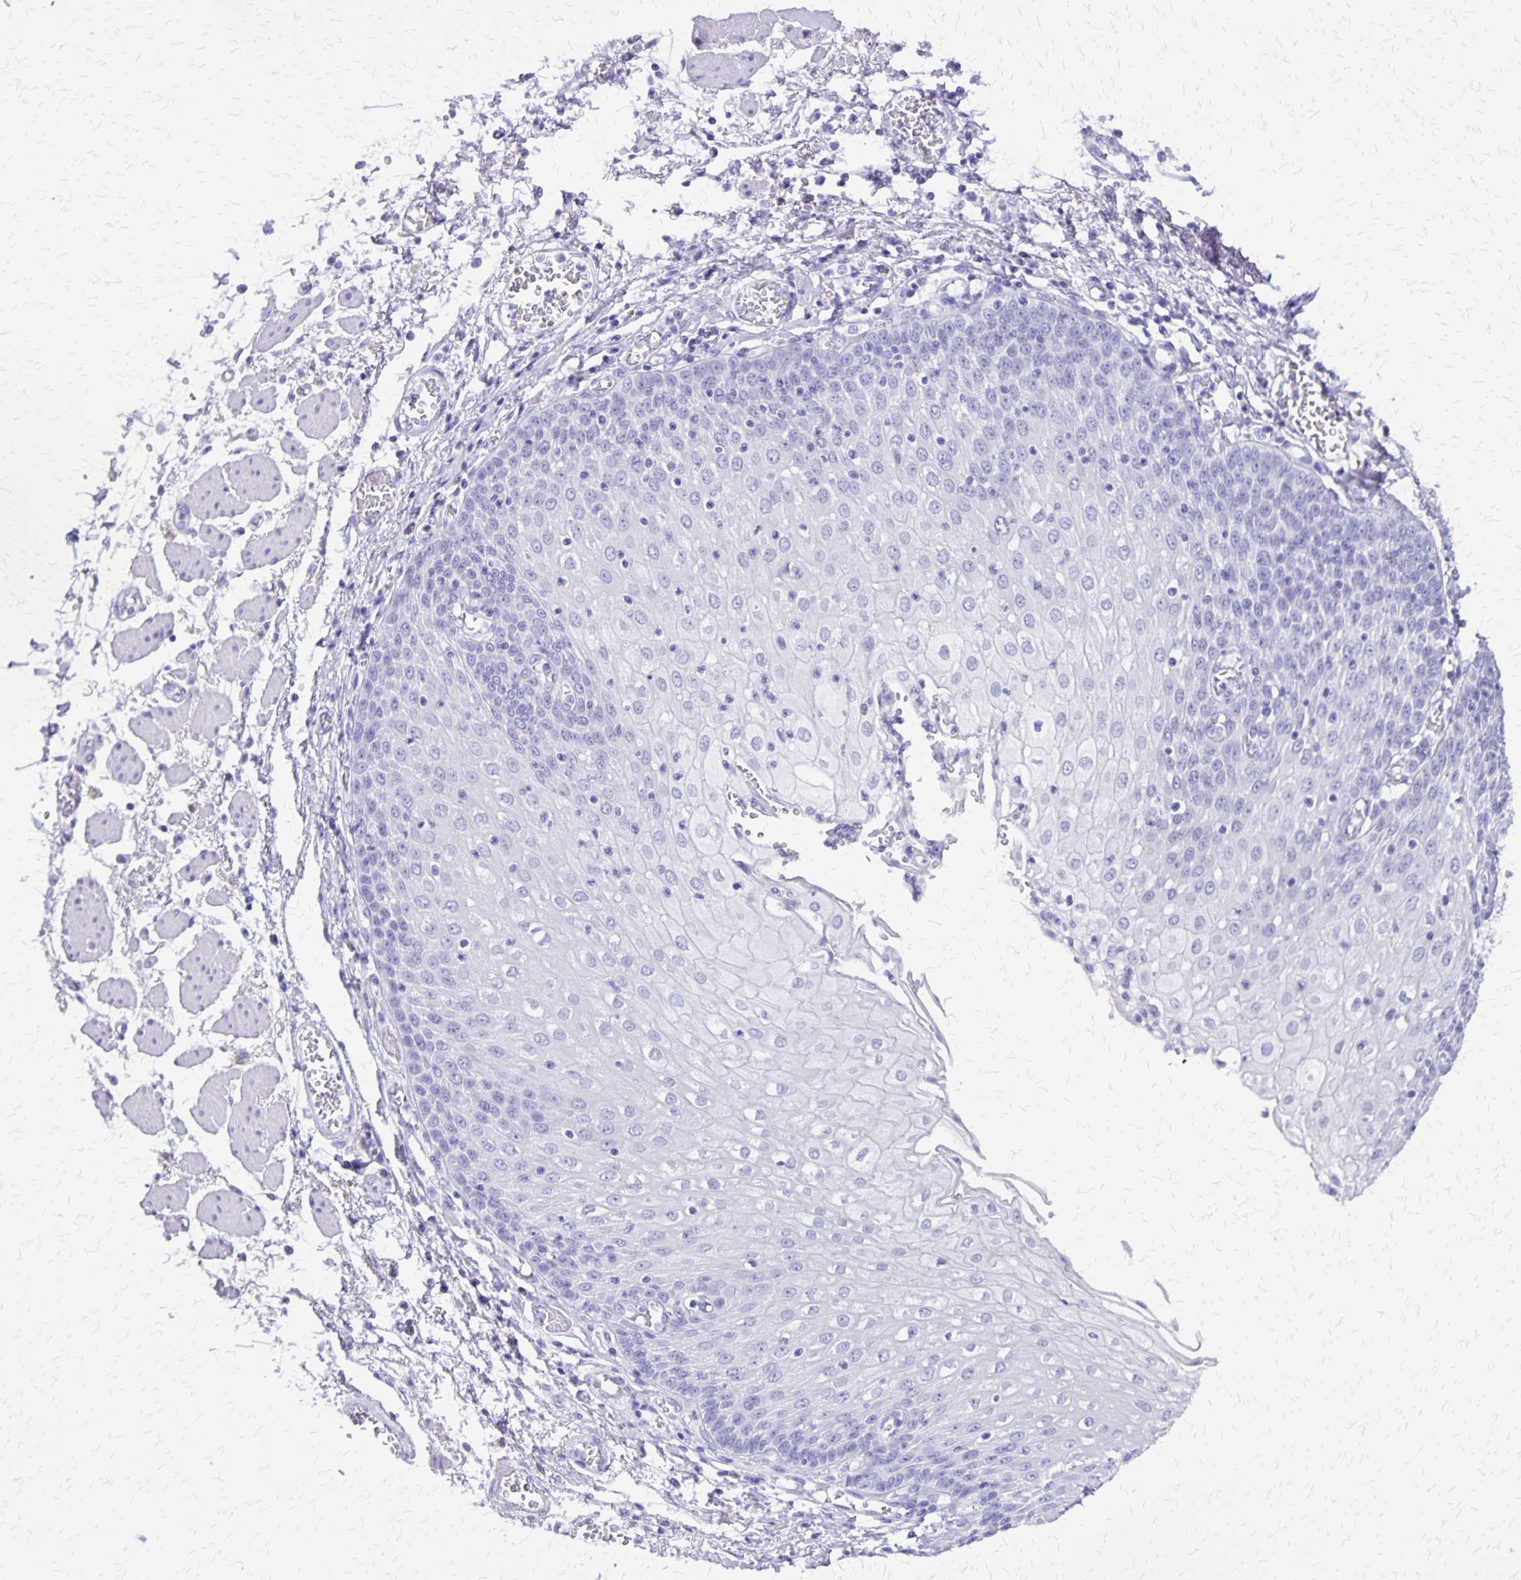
{"staining": {"intensity": "negative", "quantity": "none", "location": "none"}, "tissue": "esophagus", "cell_type": "Squamous epithelial cells", "image_type": "normal", "snomed": [{"axis": "morphology", "description": "Normal tissue, NOS"}, {"axis": "morphology", "description": "Adenocarcinoma, NOS"}, {"axis": "topography", "description": "Esophagus"}], "caption": "This histopathology image is of normal esophagus stained with IHC to label a protein in brown with the nuclei are counter-stained blue. There is no expression in squamous epithelial cells. (Immunohistochemistry, brightfield microscopy, high magnification).", "gene": "SLC13A2", "patient": {"sex": "male", "age": 81}}